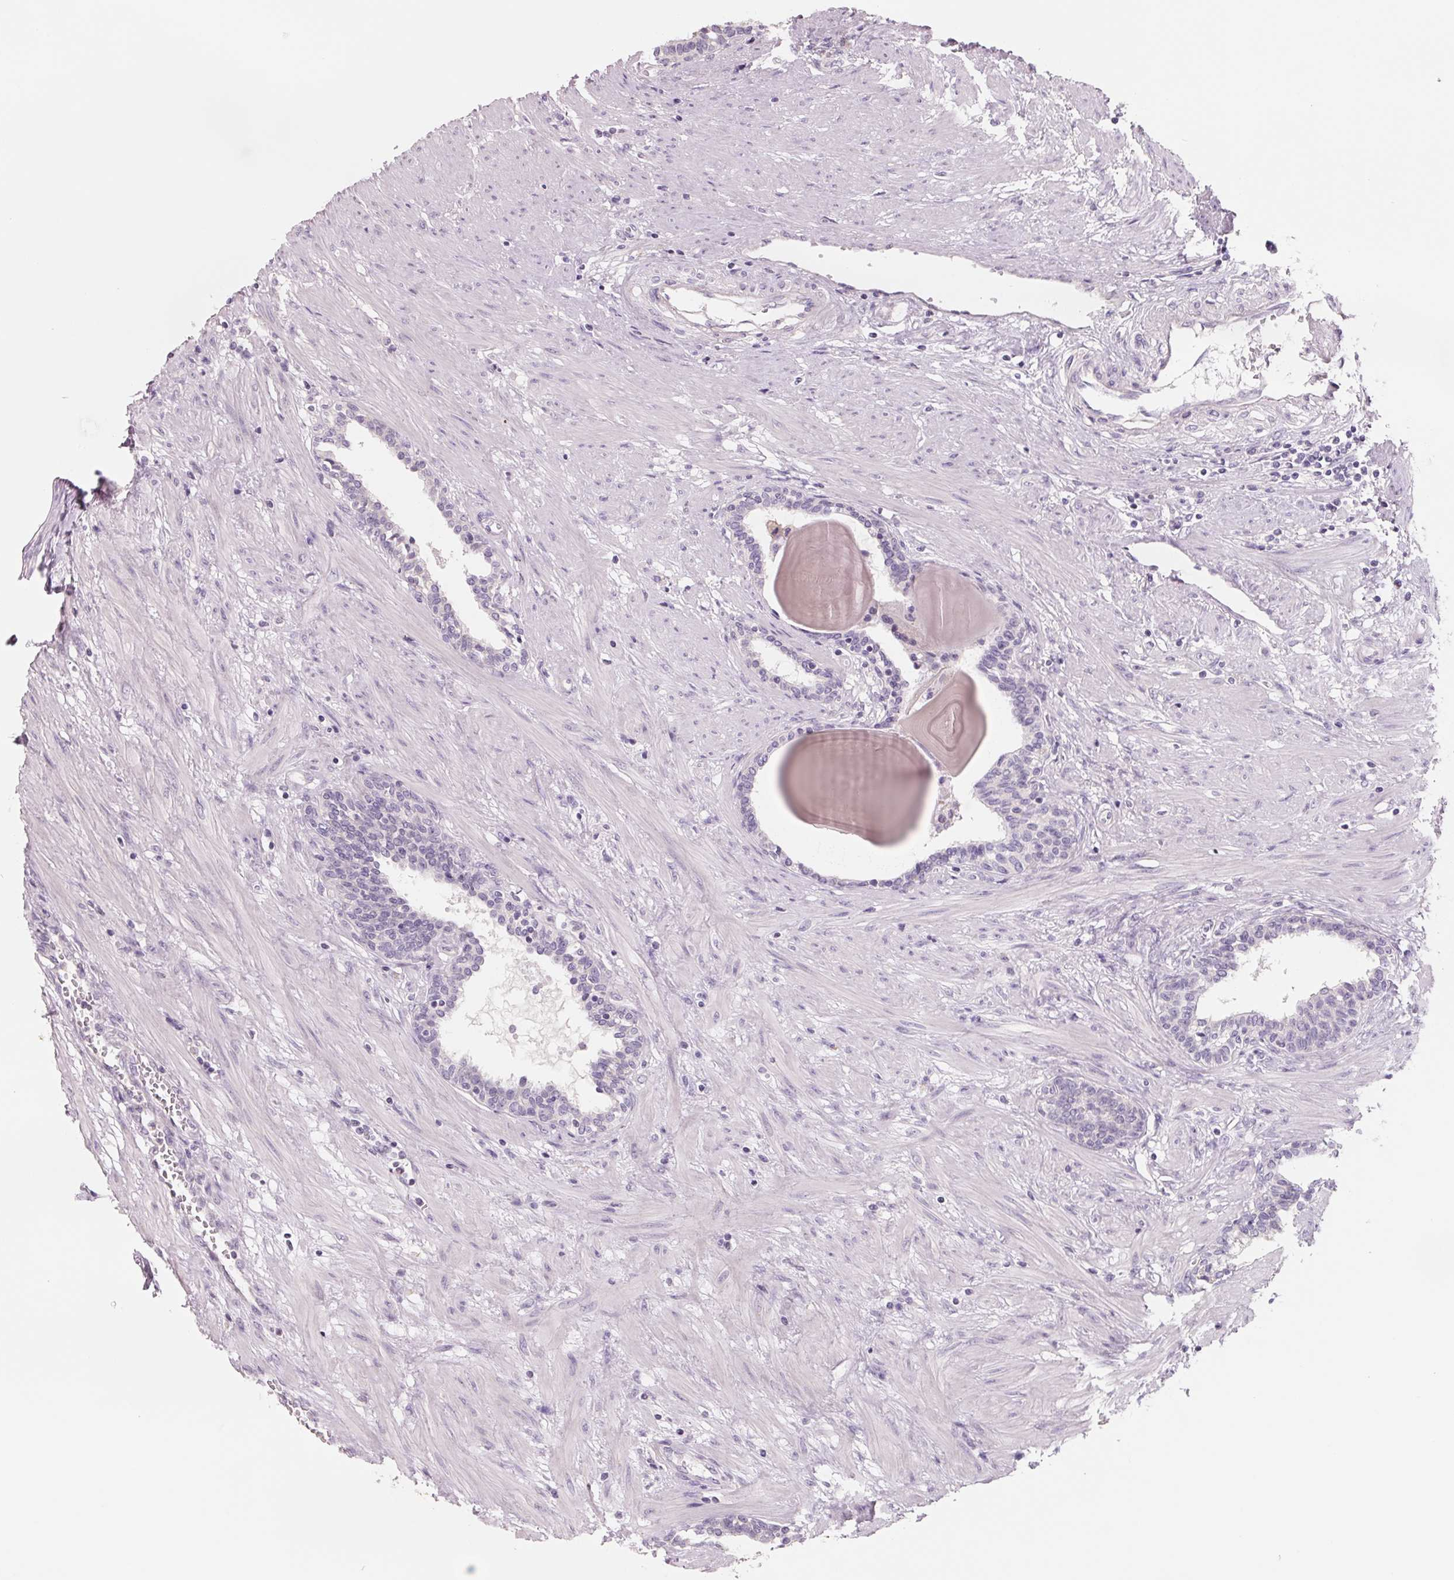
{"staining": {"intensity": "negative", "quantity": "none", "location": "none"}, "tissue": "prostate", "cell_type": "Glandular cells", "image_type": "normal", "snomed": [{"axis": "morphology", "description": "Normal tissue, NOS"}, {"axis": "topography", "description": "Prostate"}], "caption": "An IHC image of normal prostate is shown. There is no staining in glandular cells of prostate.", "gene": "FTCD", "patient": {"sex": "male", "age": 55}}